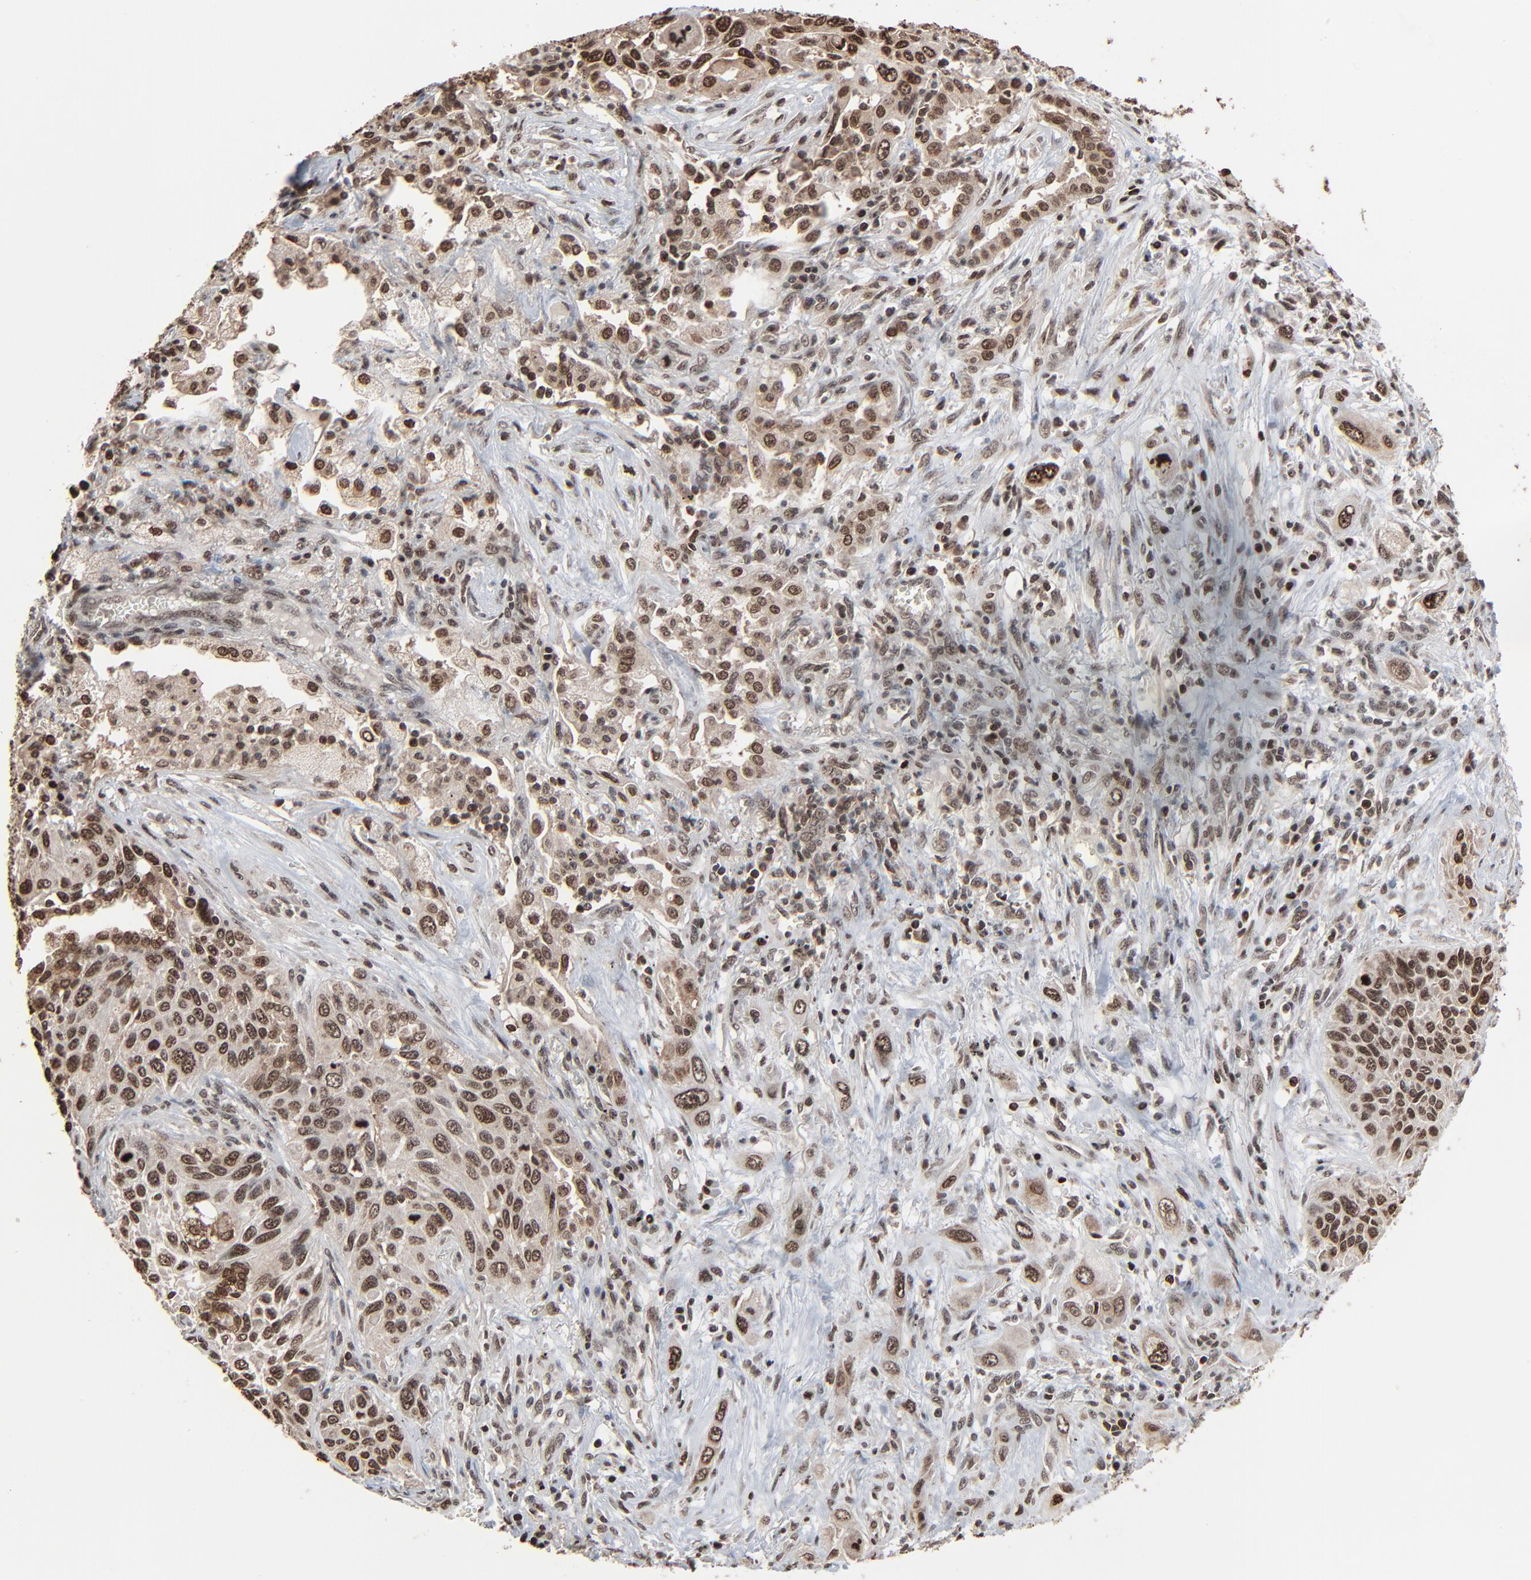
{"staining": {"intensity": "strong", "quantity": ">75%", "location": "nuclear"}, "tissue": "lung cancer", "cell_type": "Tumor cells", "image_type": "cancer", "snomed": [{"axis": "morphology", "description": "Squamous cell carcinoma, NOS"}, {"axis": "topography", "description": "Lung"}], "caption": "IHC staining of lung cancer (squamous cell carcinoma), which reveals high levels of strong nuclear expression in approximately >75% of tumor cells indicating strong nuclear protein staining. The staining was performed using DAB (brown) for protein detection and nuclei were counterstained in hematoxylin (blue).", "gene": "RPS6KA3", "patient": {"sex": "female", "age": 76}}